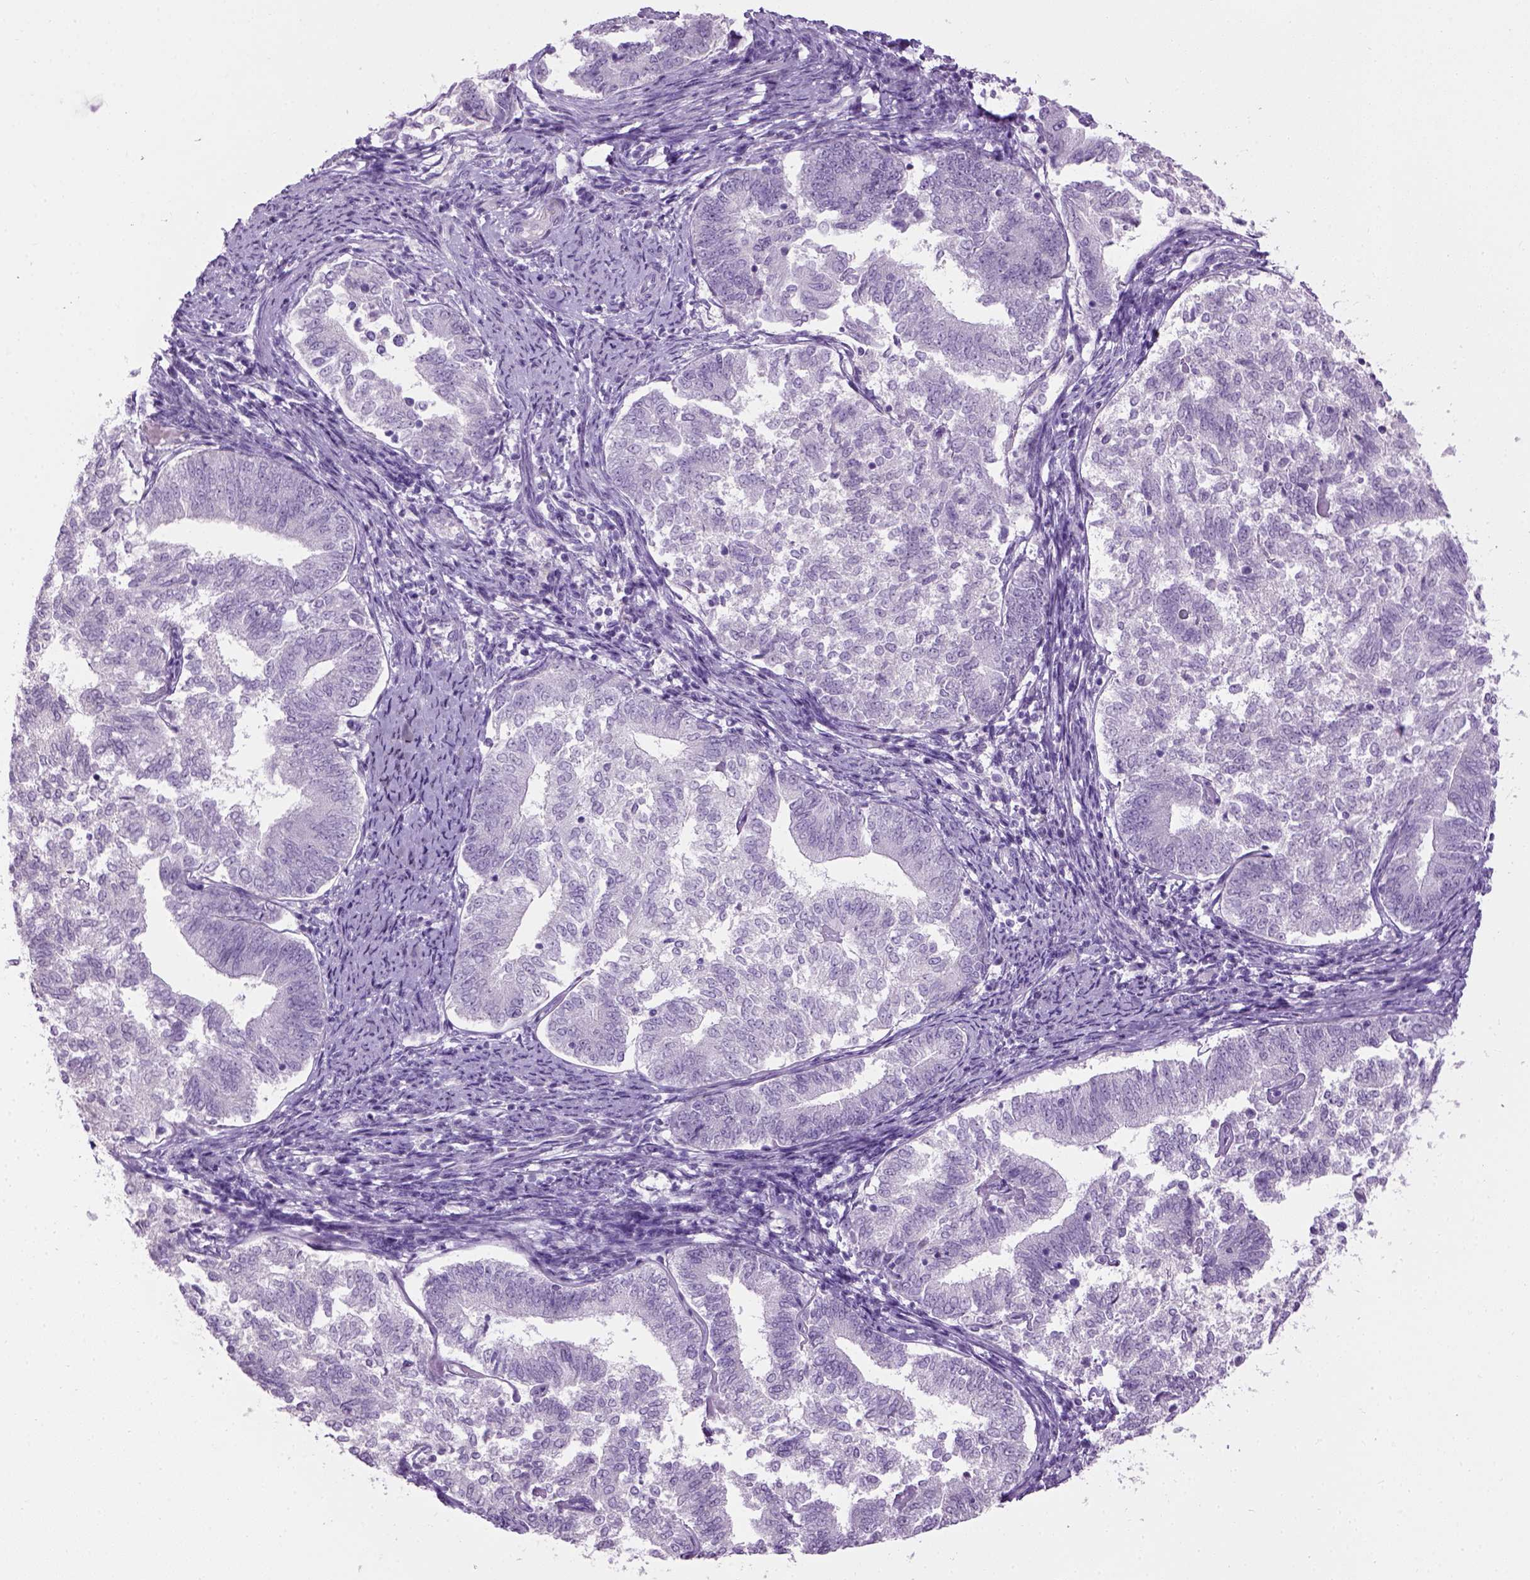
{"staining": {"intensity": "negative", "quantity": "none", "location": "none"}, "tissue": "endometrial cancer", "cell_type": "Tumor cells", "image_type": "cancer", "snomed": [{"axis": "morphology", "description": "Adenocarcinoma, NOS"}, {"axis": "topography", "description": "Endometrium"}], "caption": "The micrograph demonstrates no staining of tumor cells in endometrial adenocarcinoma.", "gene": "GABRB2", "patient": {"sex": "female", "age": 65}}